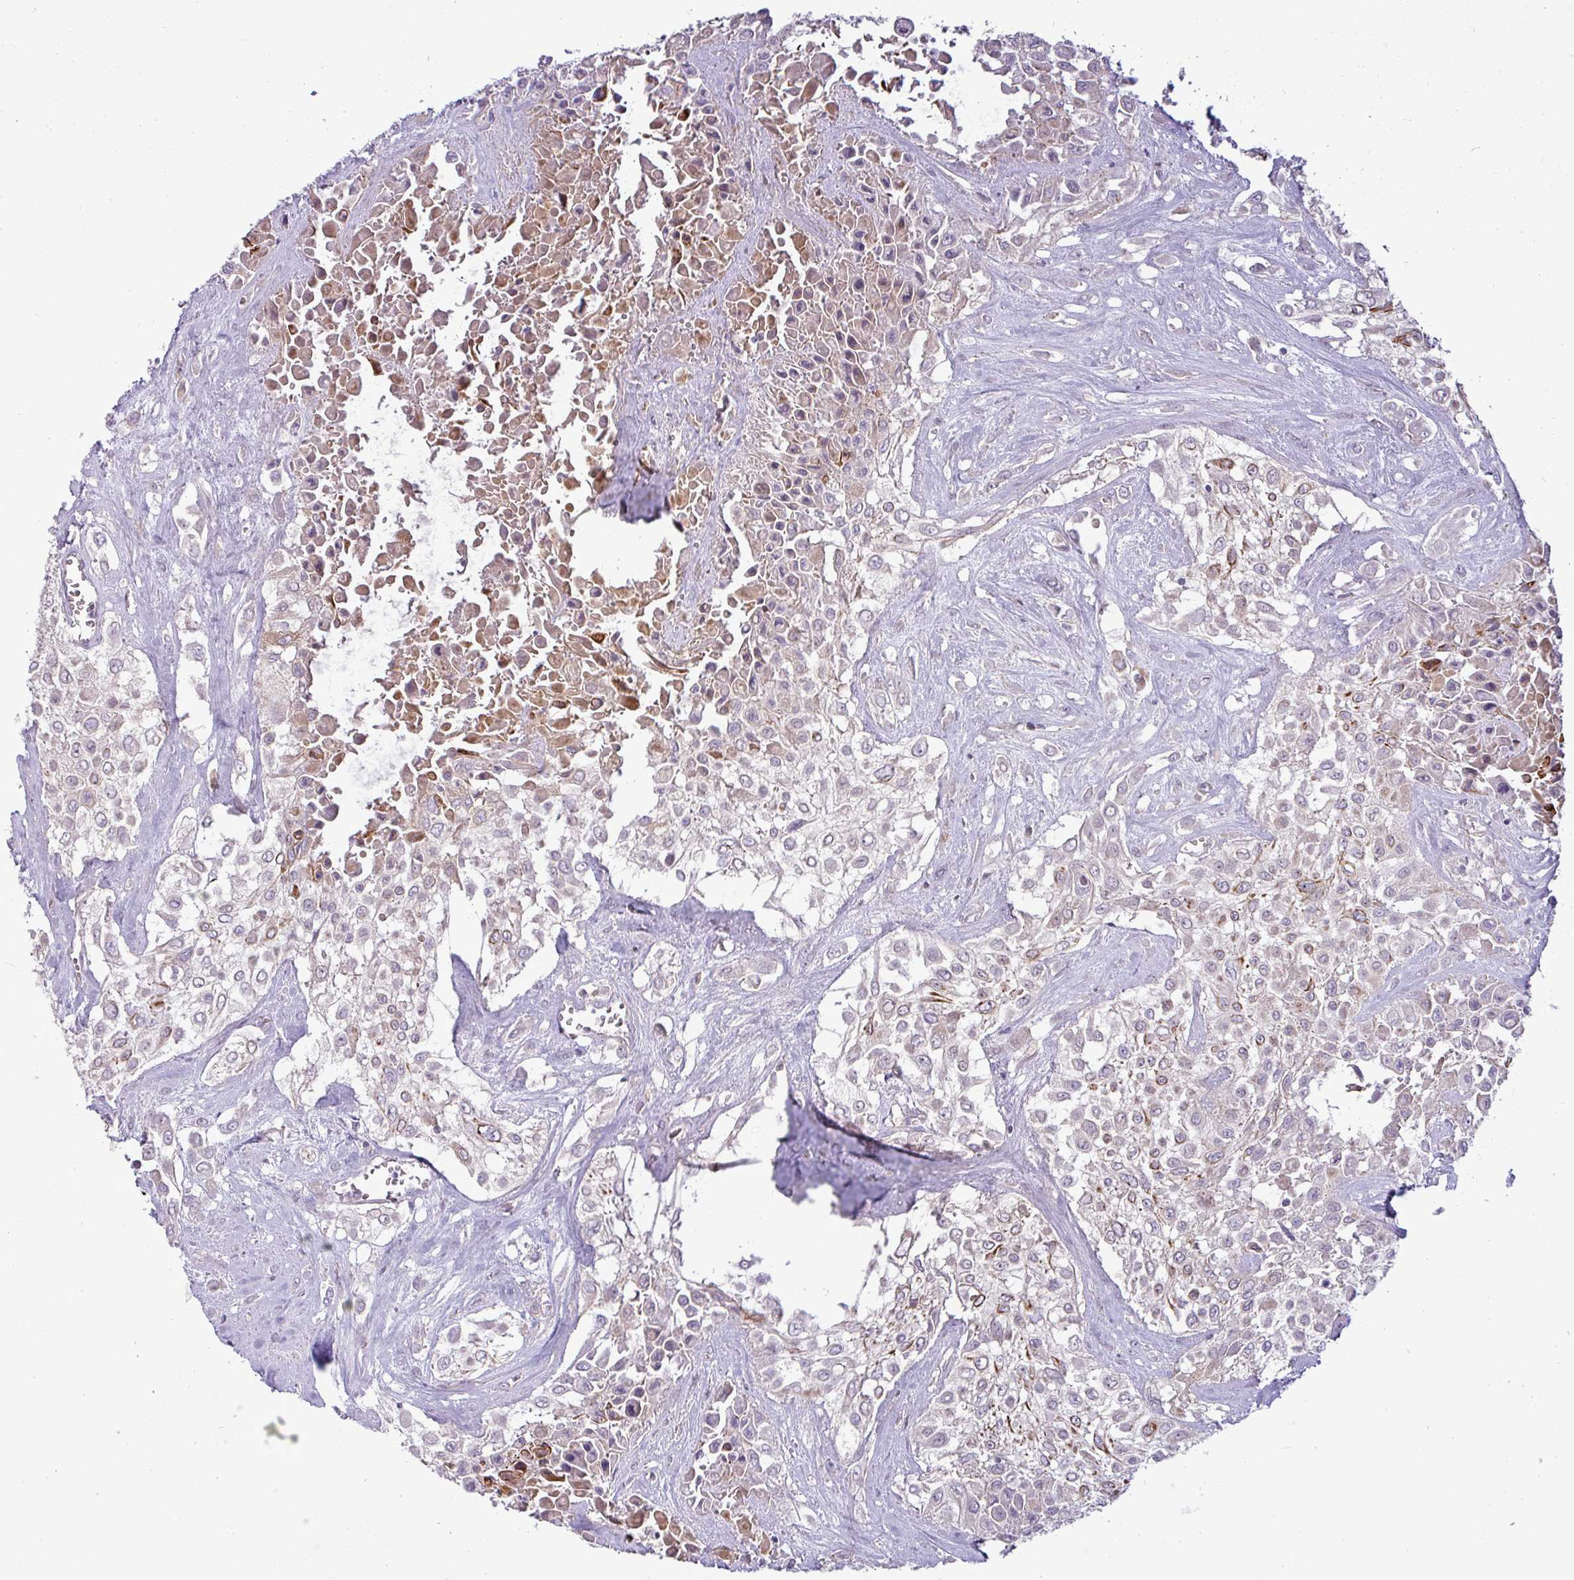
{"staining": {"intensity": "strong", "quantity": "<25%", "location": "cytoplasmic/membranous"}, "tissue": "urothelial cancer", "cell_type": "Tumor cells", "image_type": "cancer", "snomed": [{"axis": "morphology", "description": "Urothelial carcinoma, High grade"}, {"axis": "topography", "description": "Urinary bladder"}], "caption": "Protein expression by immunohistochemistry (IHC) exhibits strong cytoplasmic/membranous staining in approximately <25% of tumor cells in urothelial cancer. The staining was performed using DAB, with brown indicating positive protein expression. Nuclei are stained blue with hematoxylin.", "gene": "APOM", "patient": {"sex": "male", "age": 67}}